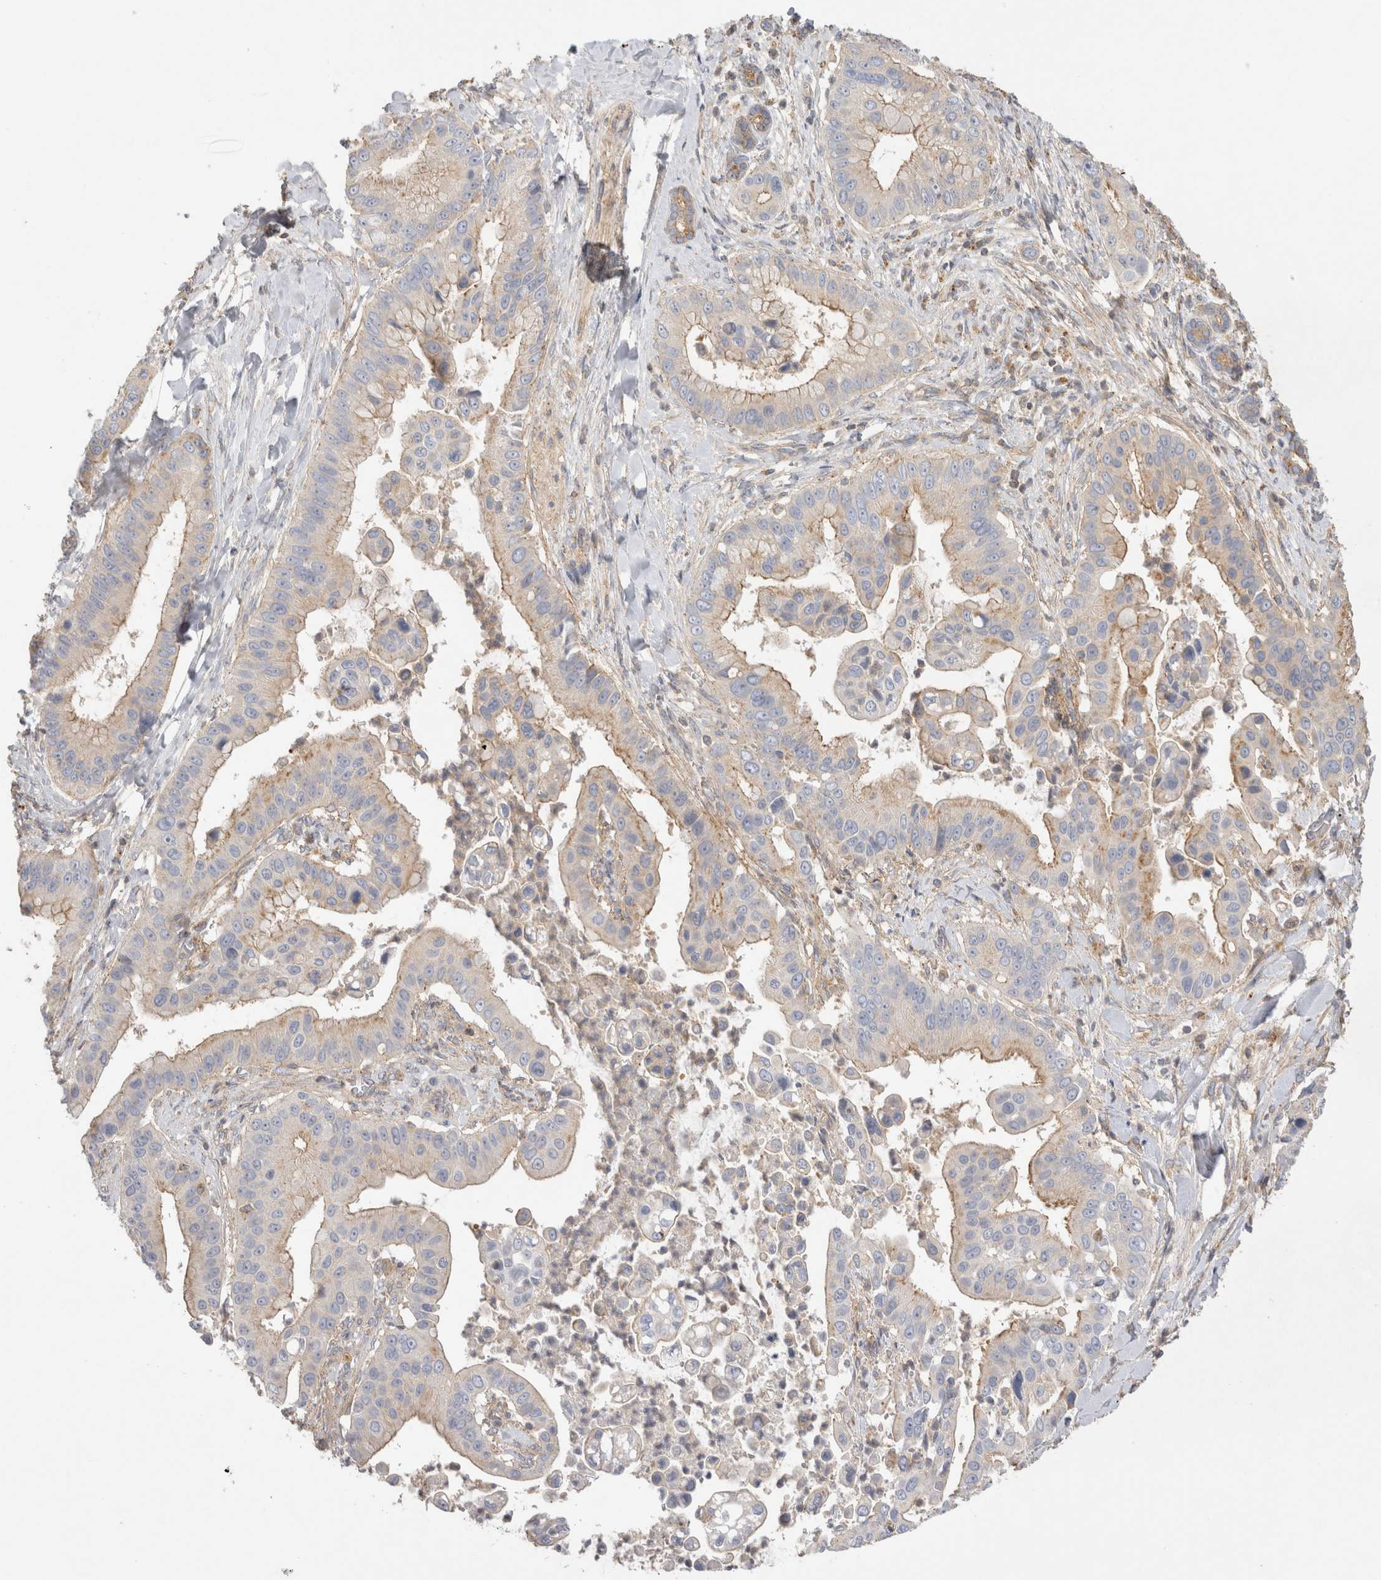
{"staining": {"intensity": "weak", "quantity": "<25%", "location": "cytoplasmic/membranous"}, "tissue": "liver cancer", "cell_type": "Tumor cells", "image_type": "cancer", "snomed": [{"axis": "morphology", "description": "Cholangiocarcinoma"}, {"axis": "topography", "description": "Liver"}], "caption": "This is an IHC micrograph of liver cancer. There is no positivity in tumor cells.", "gene": "CHMP6", "patient": {"sex": "female", "age": 54}}